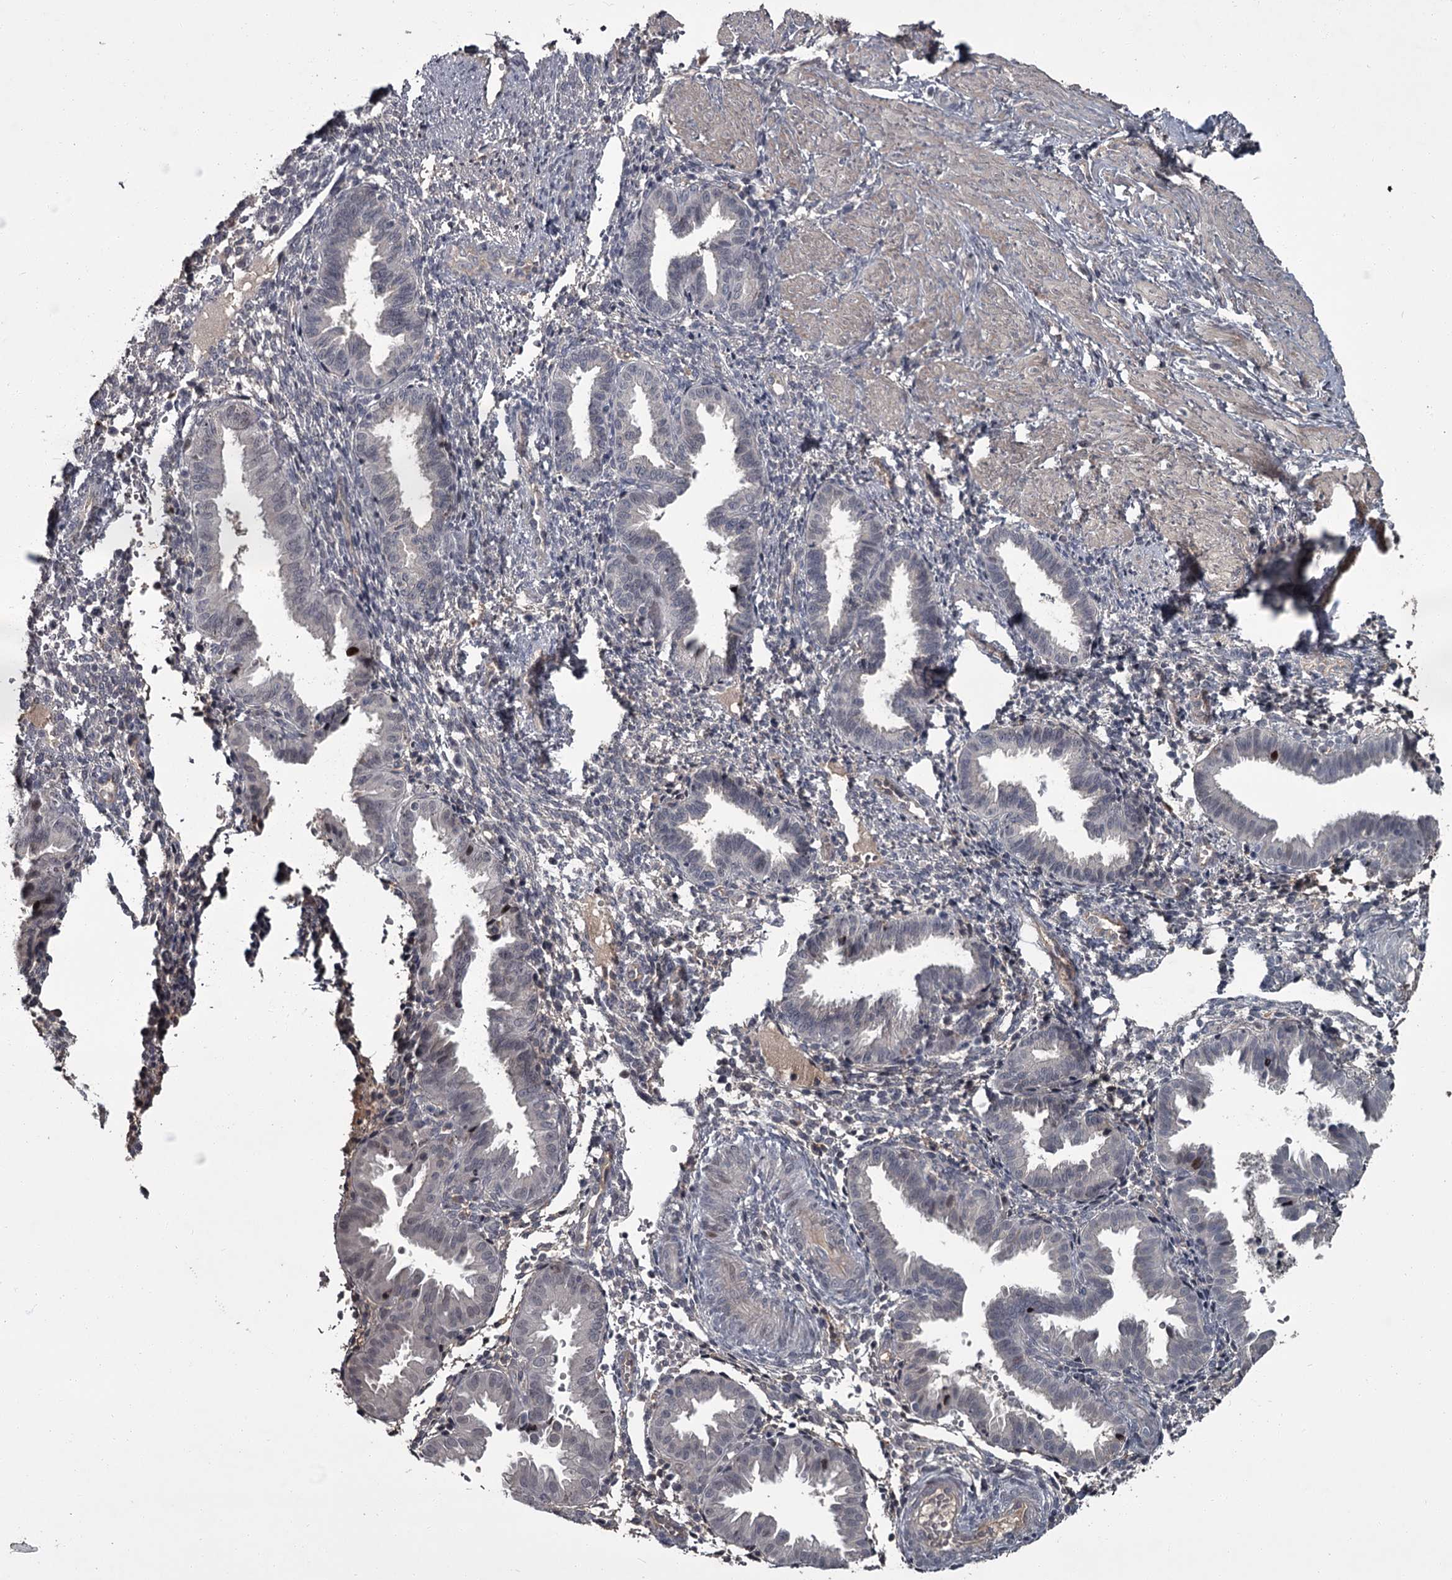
{"staining": {"intensity": "negative", "quantity": "none", "location": "none"}, "tissue": "endometrium", "cell_type": "Cells in endometrial stroma", "image_type": "normal", "snomed": [{"axis": "morphology", "description": "Normal tissue, NOS"}, {"axis": "topography", "description": "Endometrium"}], "caption": "The image demonstrates no significant positivity in cells in endometrial stroma of endometrium. (Stains: DAB (3,3'-diaminobenzidine) immunohistochemistry (IHC) with hematoxylin counter stain, Microscopy: brightfield microscopy at high magnification).", "gene": "FLVCR2", "patient": {"sex": "female", "age": 33}}